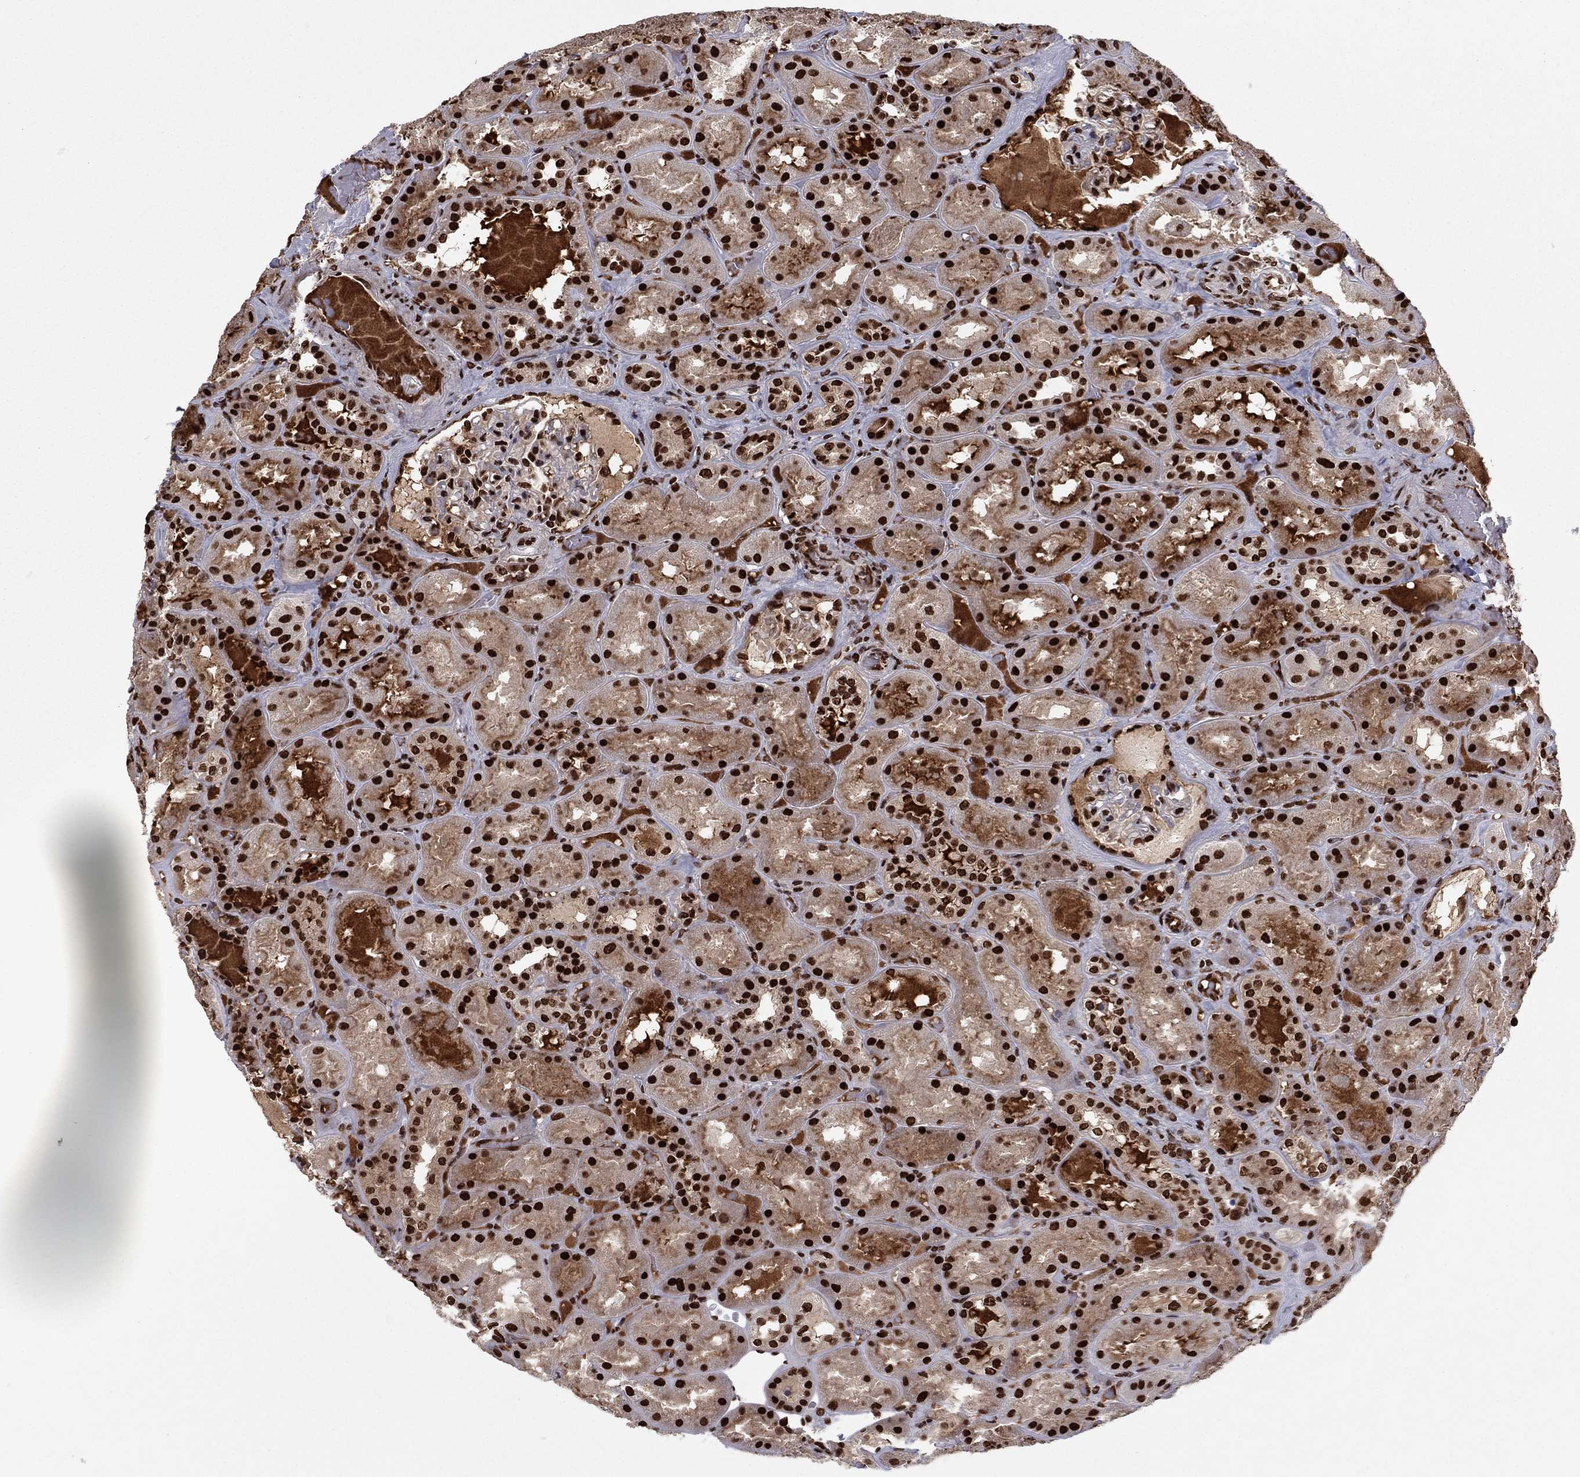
{"staining": {"intensity": "strong", "quantity": ">75%", "location": "nuclear"}, "tissue": "kidney", "cell_type": "Cells in glomeruli", "image_type": "normal", "snomed": [{"axis": "morphology", "description": "Normal tissue, NOS"}, {"axis": "topography", "description": "Kidney"}], "caption": "Protein analysis of unremarkable kidney reveals strong nuclear expression in approximately >75% of cells in glomeruli.", "gene": "USP54", "patient": {"sex": "male", "age": 73}}